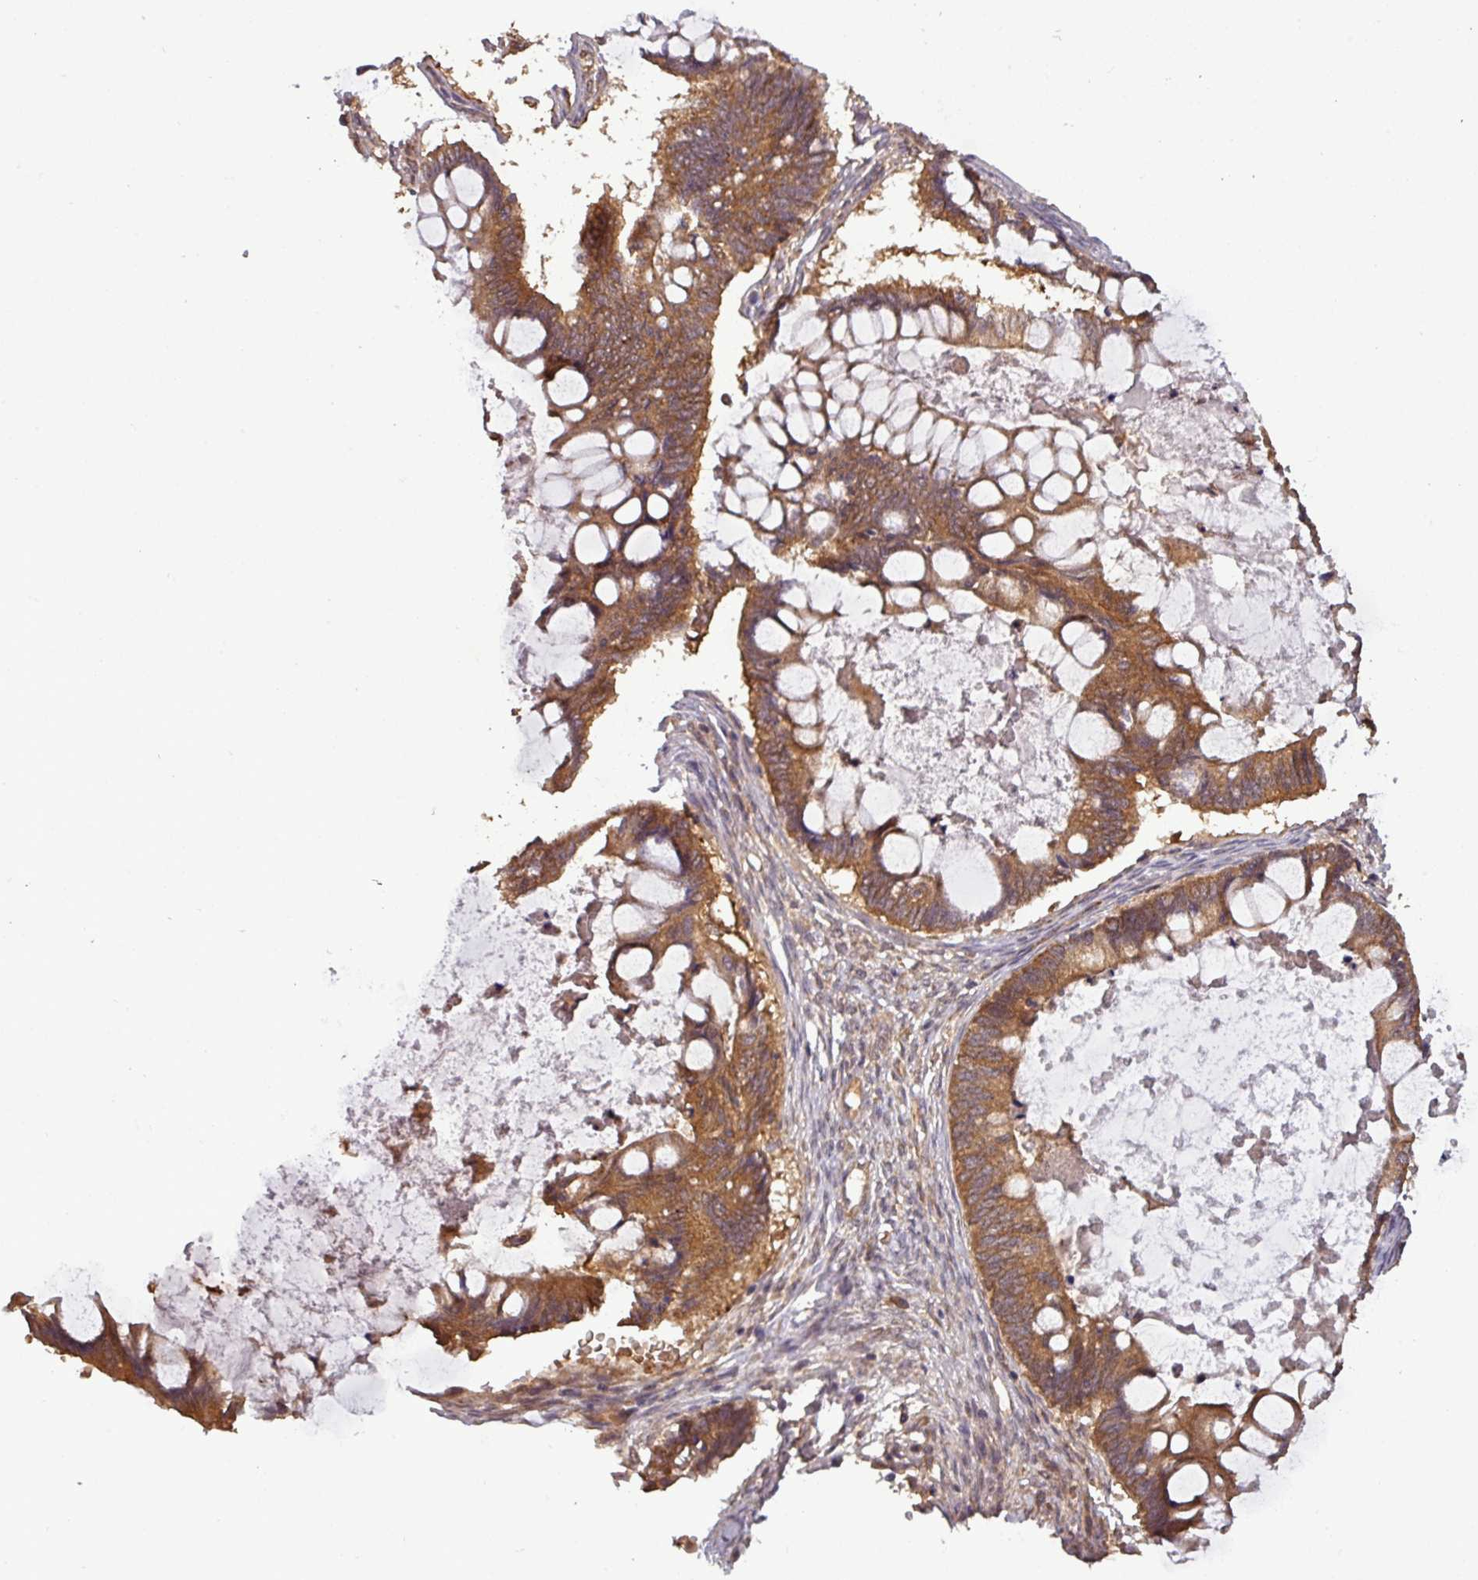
{"staining": {"intensity": "moderate", "quantity": ">75%", "location": "cytoplasmic/membranous"}, "tissue": "ovarian cancer", "cell_type": "Tumor cells", "image_type": "cancer", "snomed": [{"axis": "morphology", "description": "Cystadenocarcinoma, mucinous, NOS"}, {"axis": "topography", "description": "Ovary"}], "caption": "Tumor cells display moderate cytoplasmic/membranous positivity in approximately >75% of cells in mucinous cystadenocarcinoma (ovarian).", "gene": "NT5C3A", "patient": {"sex": "female", "age": 61}}